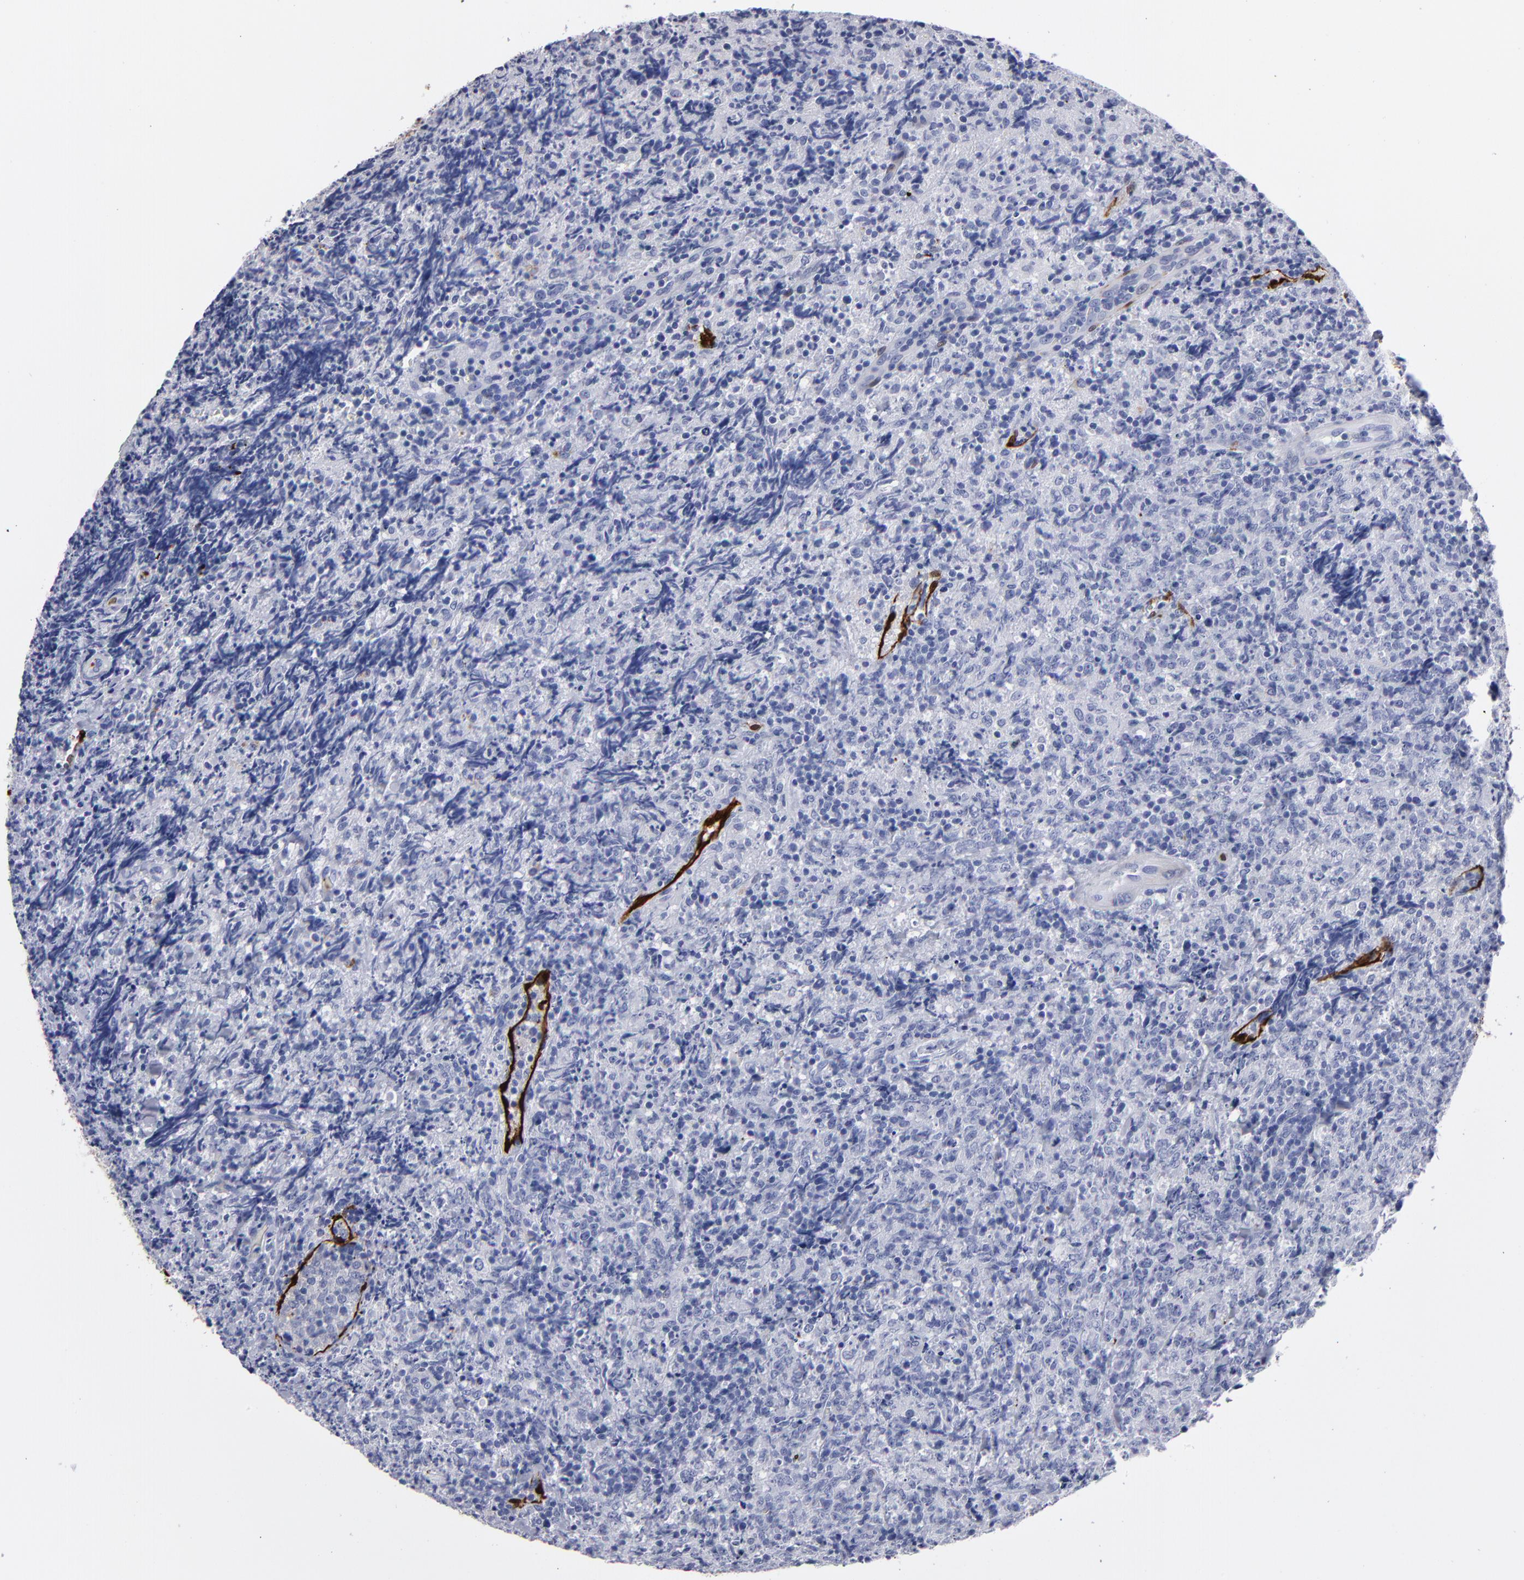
{"staining": {"intensity": "negative", "quantity": "none", "location": "none"}, "tissue": "lymphoma", "cell_type": "Tumor cells", "image_type": "cancer", "snomed": [{"axis": "morphology", "description": "Malignant lymphoma, non-Hodgkin's type, High grade"}, {"axis": "topography", "description": "Tonsil"}], "caption": "This is an immunohistochemistry (IHC) photomicrograph of lymphoma. There is no positivity in tumor cells.", "gene": "FABP4", "patient": {"sex": "female", "age": 36}}